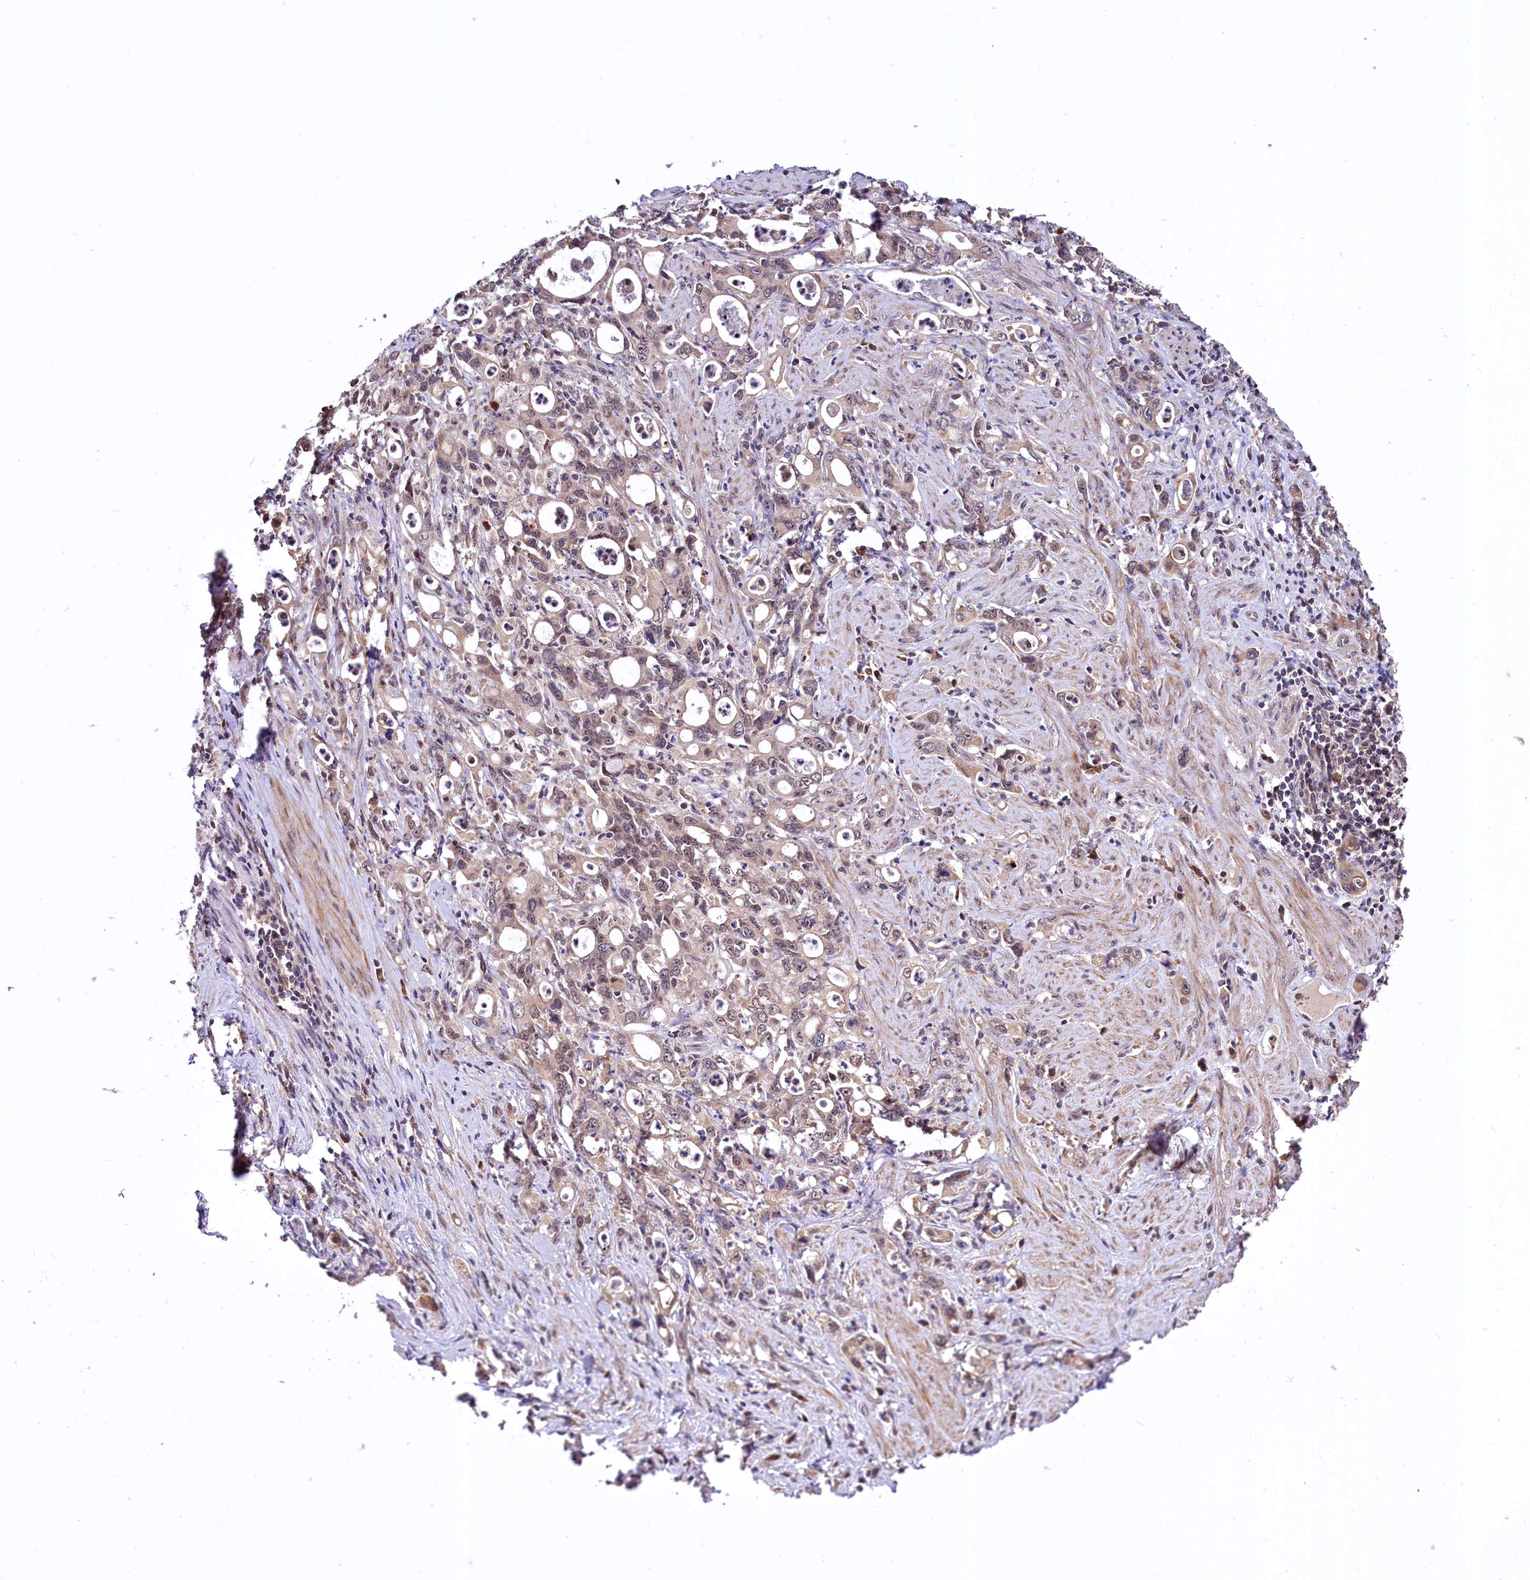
{"staining": {"intensity": "weak", "quantity": ">75%", "location": "nuclear"}, "tissue": "stomach cancer", "cell_type": "Tumor cells", "image_type": "cancer", "snomed": [{"axis": "morphology", "description": "Adenocarcinoma, NOS"}, {"axis": "topography", "description": "Stomach, lower"}], "caption": "An immunohistochemistry (IHC) histopathology image of neoplastic tissue is shown. Protein staining in brown labels weak nuclear positivity in stomach cancer (adenocarcinoma) within tumor cells.", "gene": "UBE3A", "patient": {"sex": "female", "age": 43}}